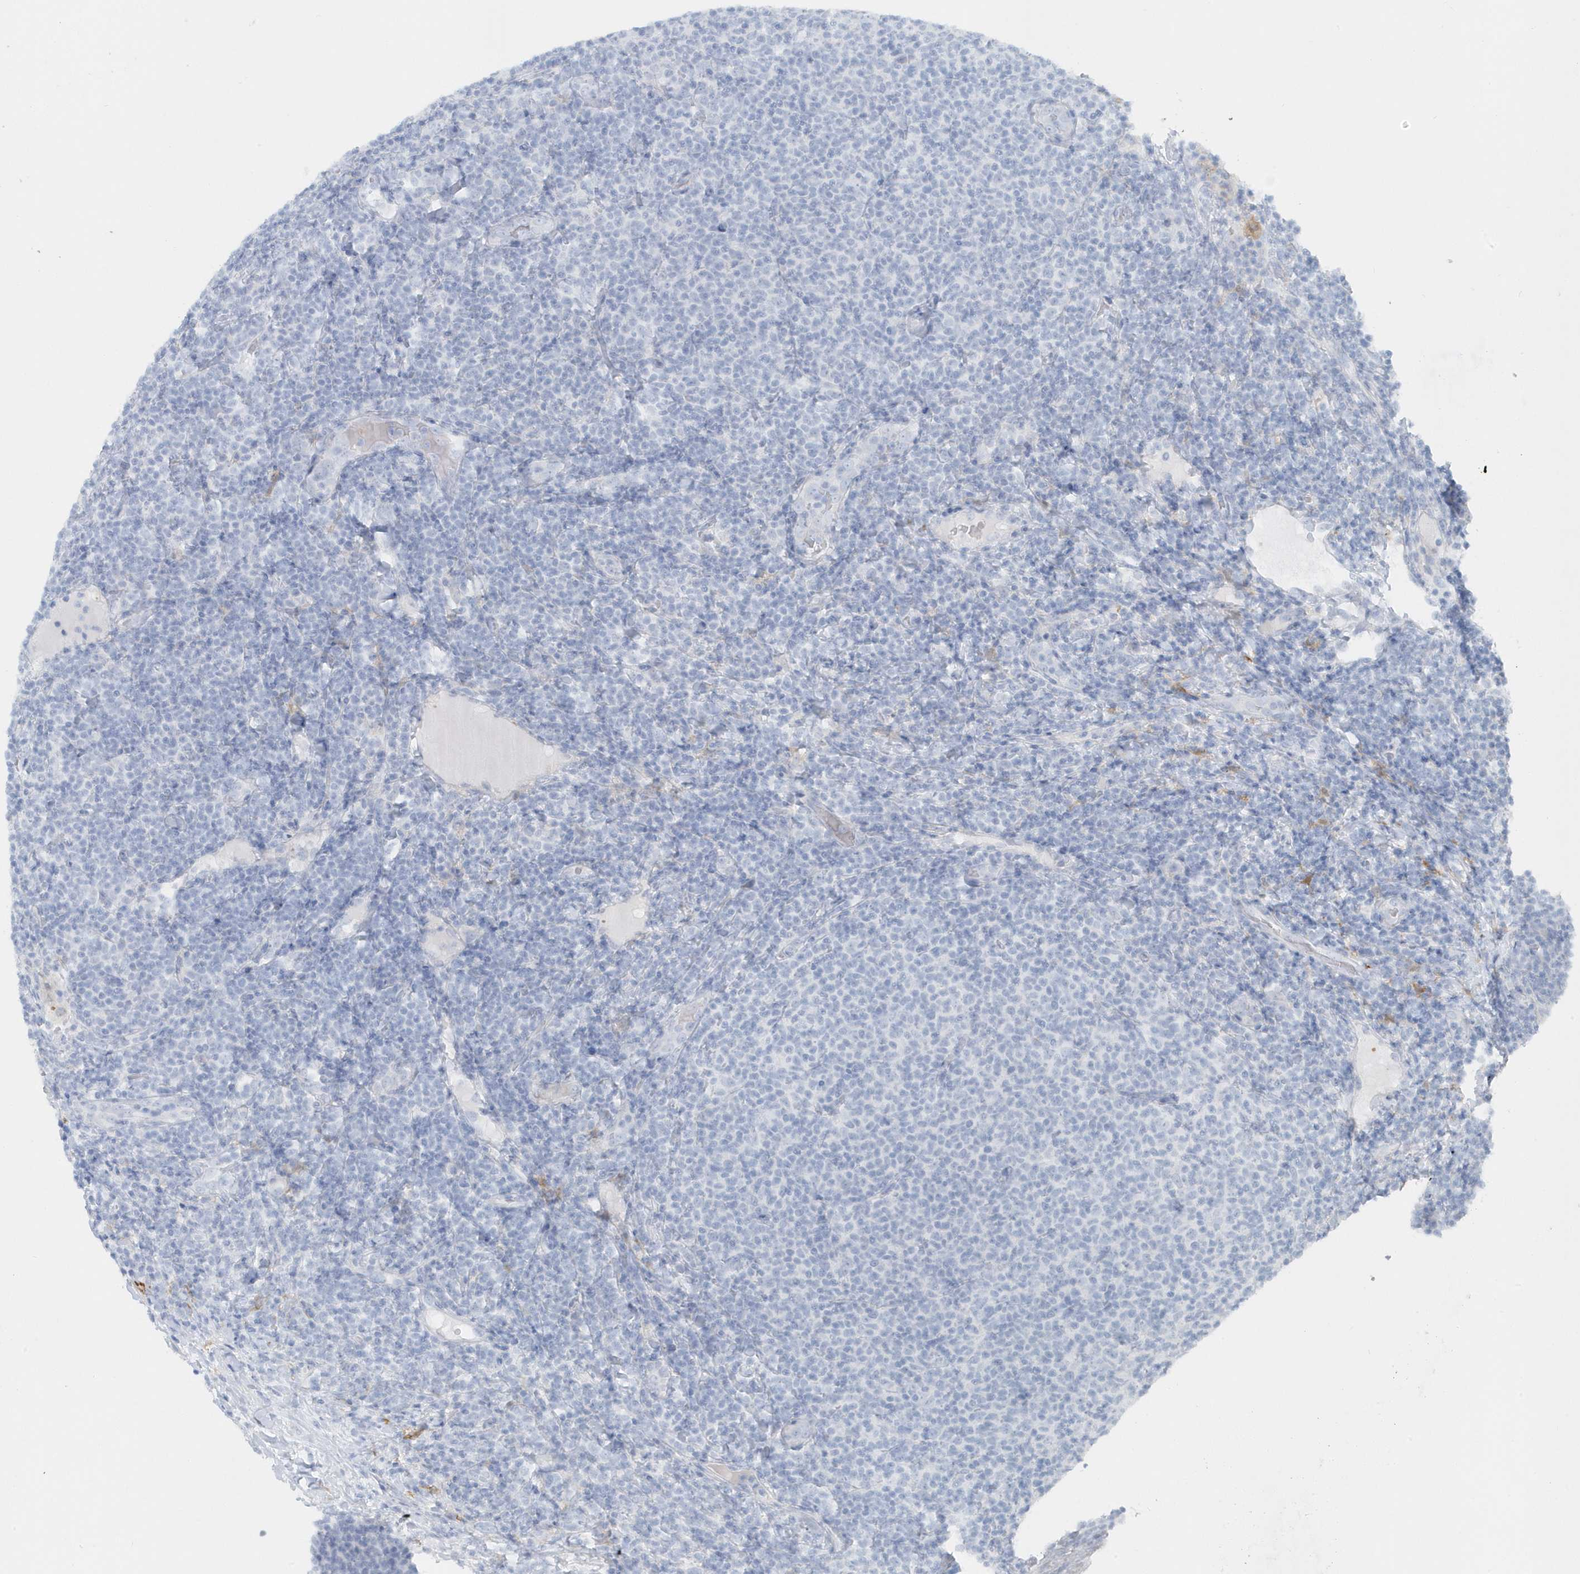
{"staining": {"intensity": "negative", "quantity": "none", "location": "none"}, "tissue": "lymphoma", "cell_type": "Tumor cells", "image_type": "cancer", "snomed": [{"axis": "morphology", "description": "Malignant lymphoma, non-Hodgkin's type, Low grade"}, {"axis": "topography", "description": "Lymph node"}], "caption": "This is an immunohistochemistry photomicrograph of human low-grade malignant lymphoma, non-Hodgkin's type. There is no expression in tumor cells.", "gene": "FAM98A", "patient": {"sex": "male", "age": 66}}